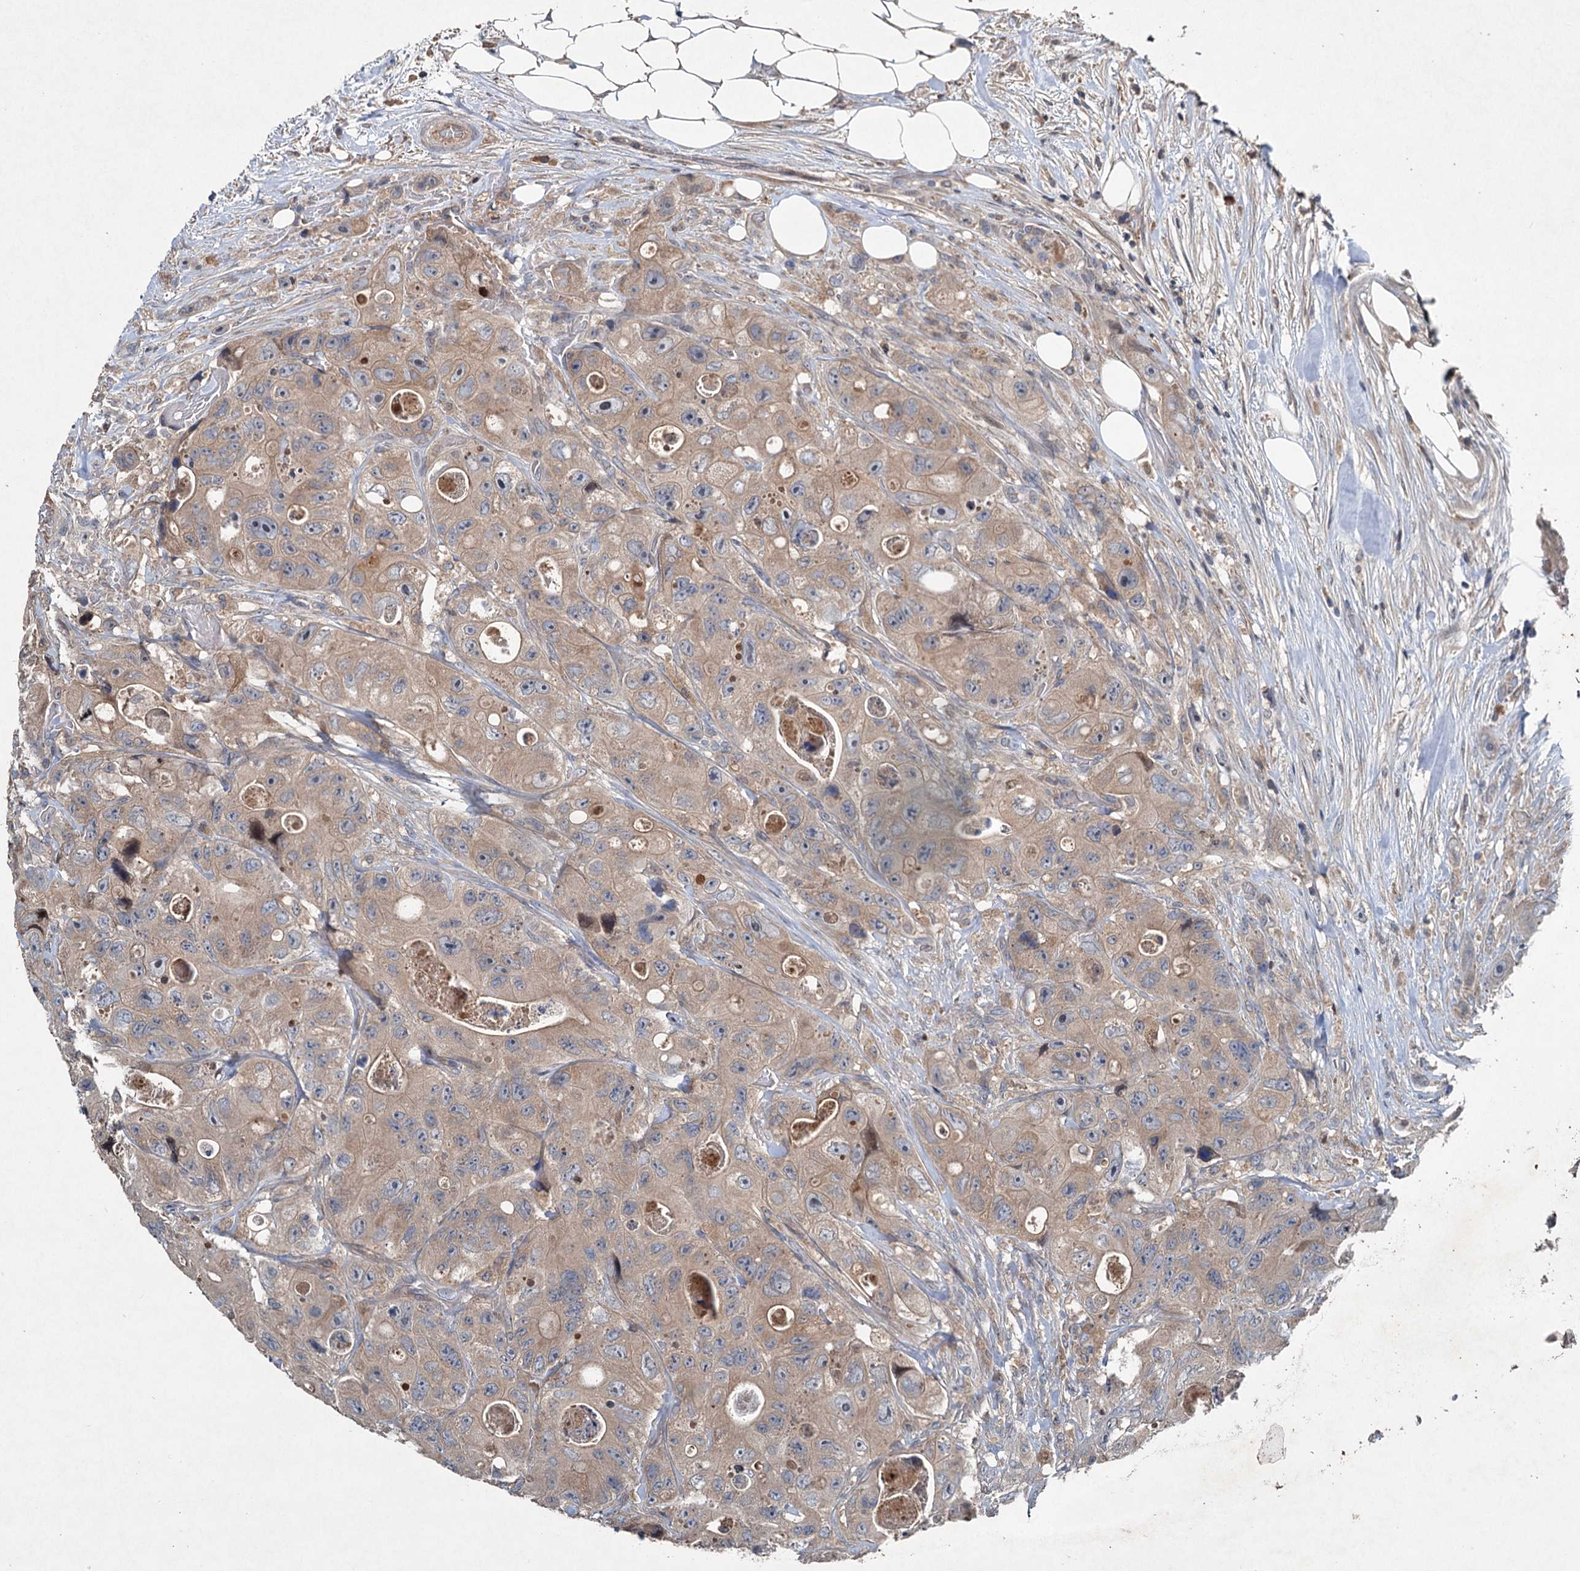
{"staining": {"intensity": "weak", "quantity": ">75%", "location": "cytoplasmic/membranous"}, "tissue": "colorectal cancer", "cell_type": "Tumor cells", "image_type": "cancer", "snomed": [{"axis": "morphology", "description": "Adenocarcinoma, NOS"}, {"axis": "topography", "description": "Colon"}], "caption": "IHC (DAB) staining of adenocarcinoma (colorectal) exhibits weak cytoplasmic/membranous protein expression in about >75% of tumor cells.", "gene": "TAPBPL", "patient": {"sex": "female", "age": 46}}